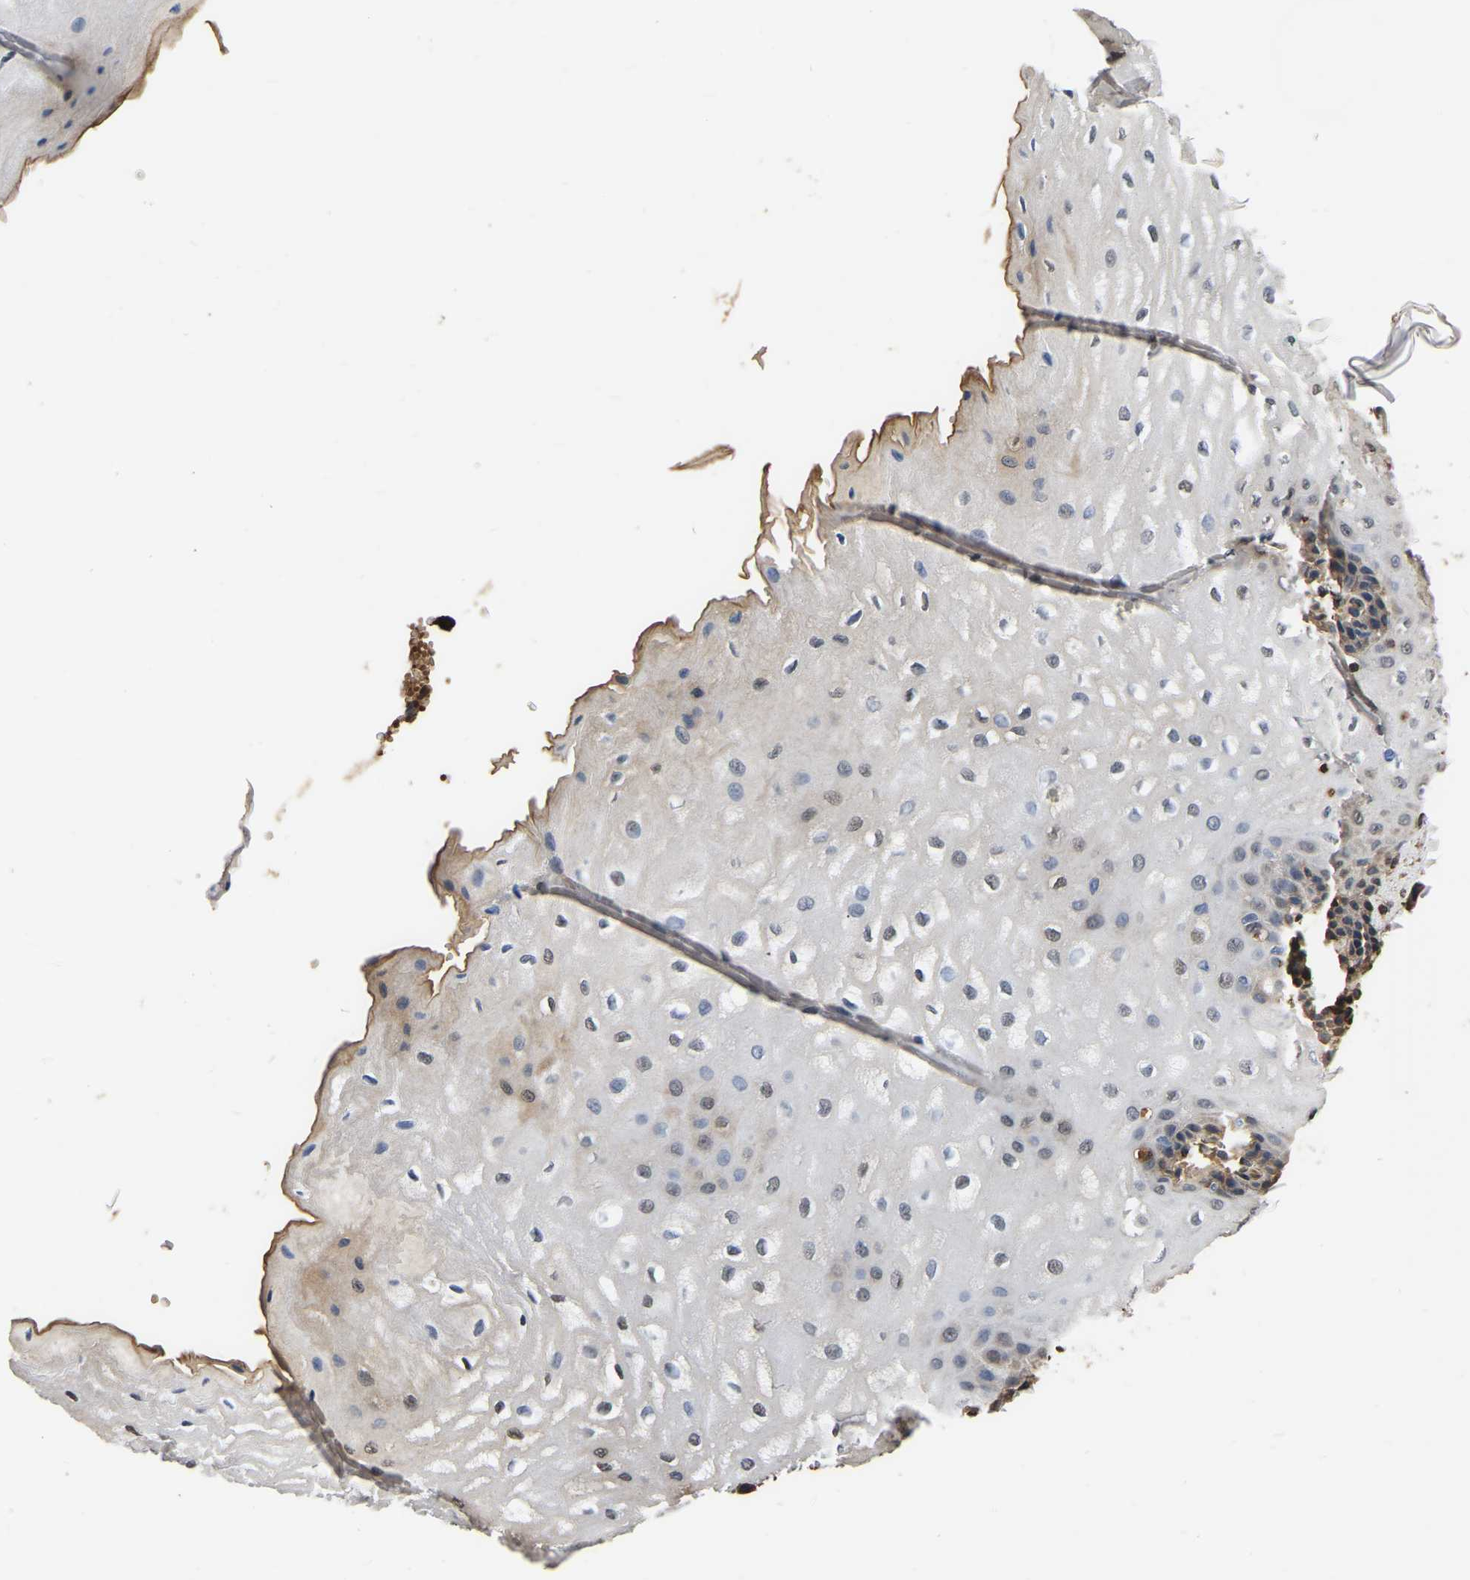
{"staining": {"intensity": "moderate", "quantity": "<25%", "location": "cytoplasmic/membranous"}, "tissue": "esophagus", "cell_type": "Squamous epithelial cells", "image_type": "normal", "snomed": [{"axis": "morphology", "description": "Normal tissue, NOS"}, {"axis": "topography", "description": "Esophagus"}], "caption": "DAB immunohistochemical staining of normal human esophagus displays moderate cytoplasmic/membranous protein positivity in about <25% of squamous epithelial cells.", "gene": "LDHB", "patient": {"sex": "male", "age": 54}}